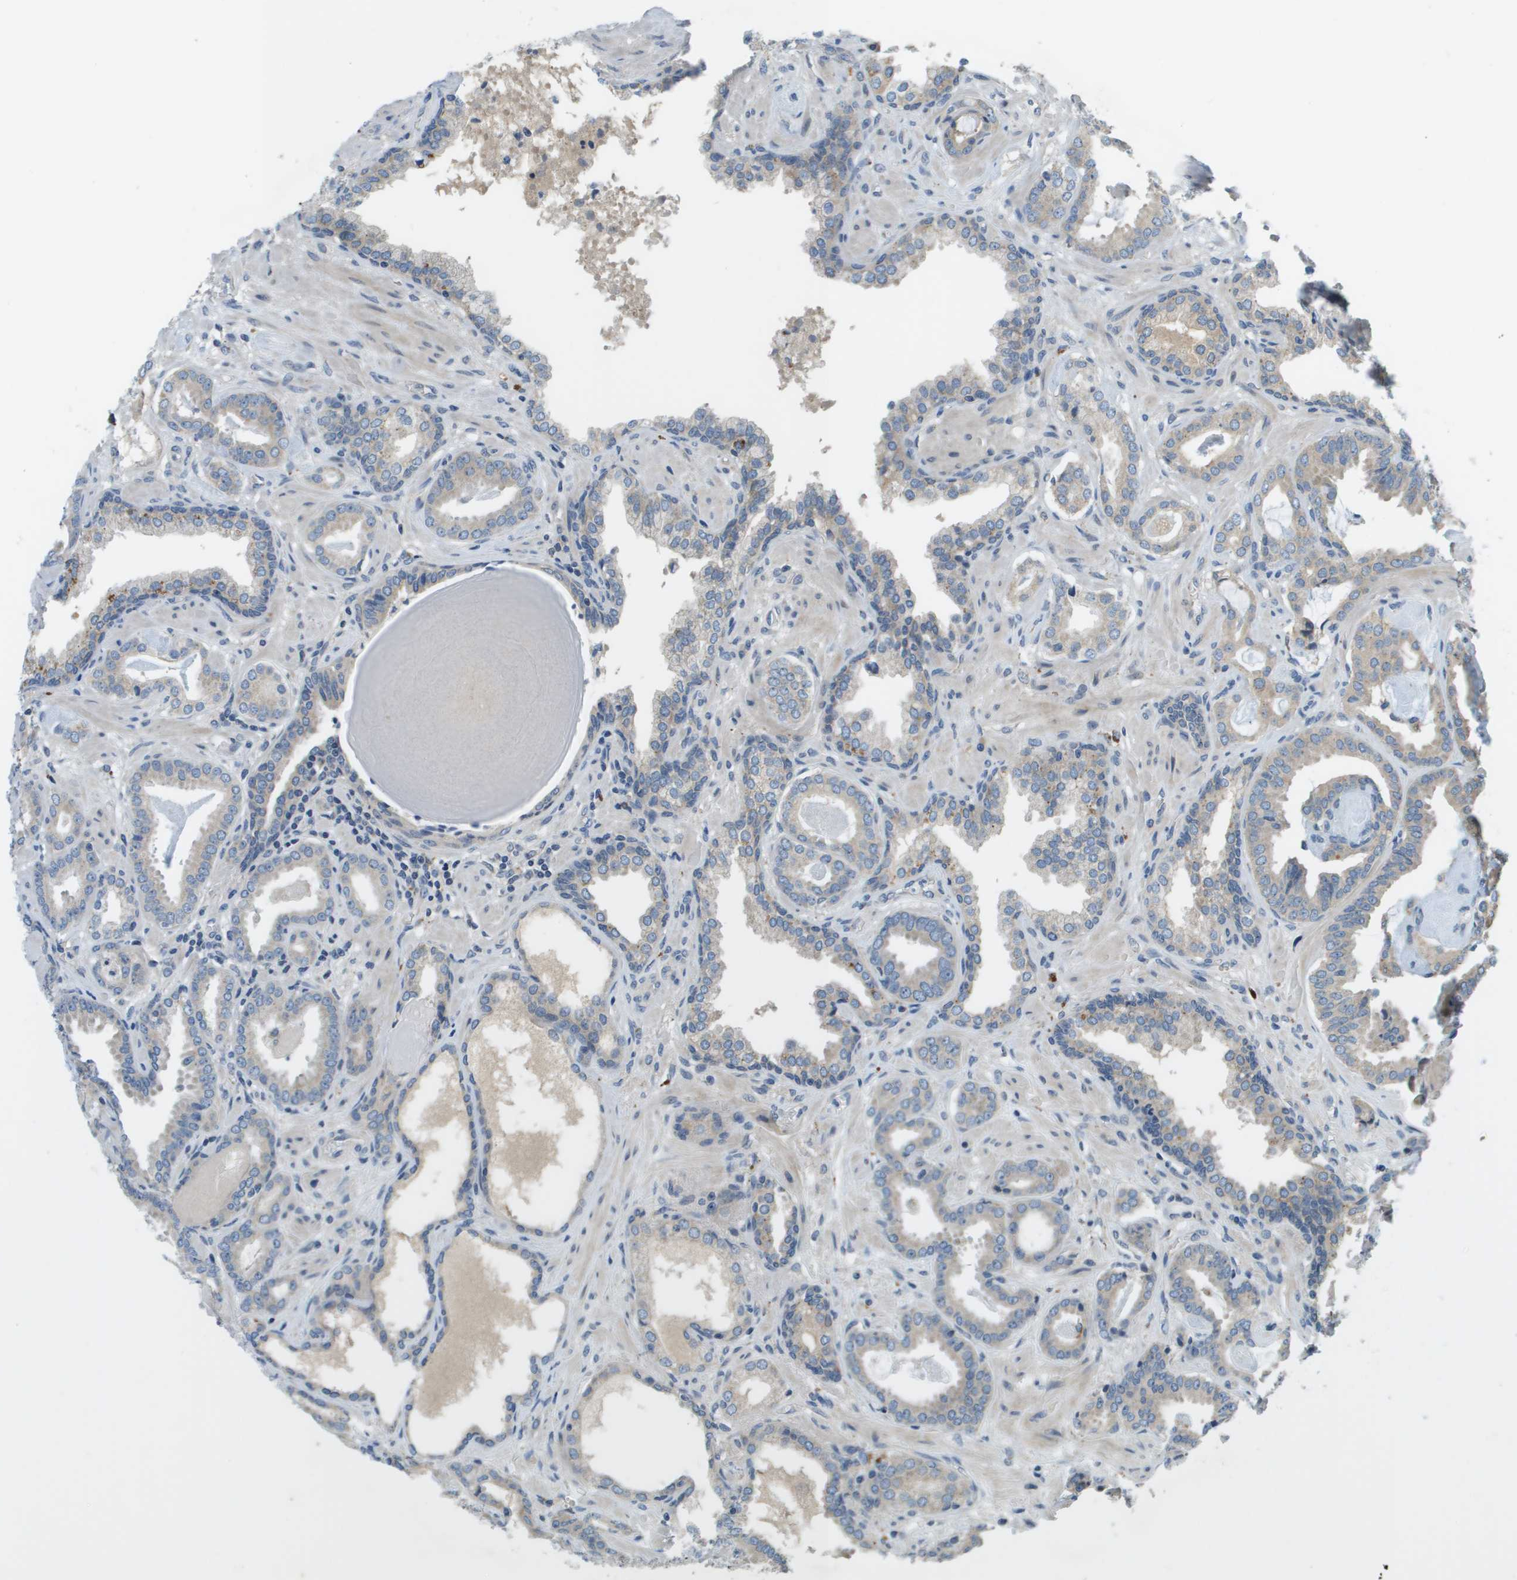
{"staining": {"intensity": "negative", "quantity": "none", "location": "none"}, "tissue": "prostate cancer", "cell_type": "Tumor cells", "image_type": "cancer", "snomed": [{"axis": "morphology", "description": "Adenocarcinoma, Low grade"}, {"axis": "topography", "description": "Prostate"}], "caption": "DAB immunohistochemical staining of prostate cancer displays no significant positivity in tumor cells.", "gene": "SLC25A20", "patient": {"sex": "male", "age": 53}}